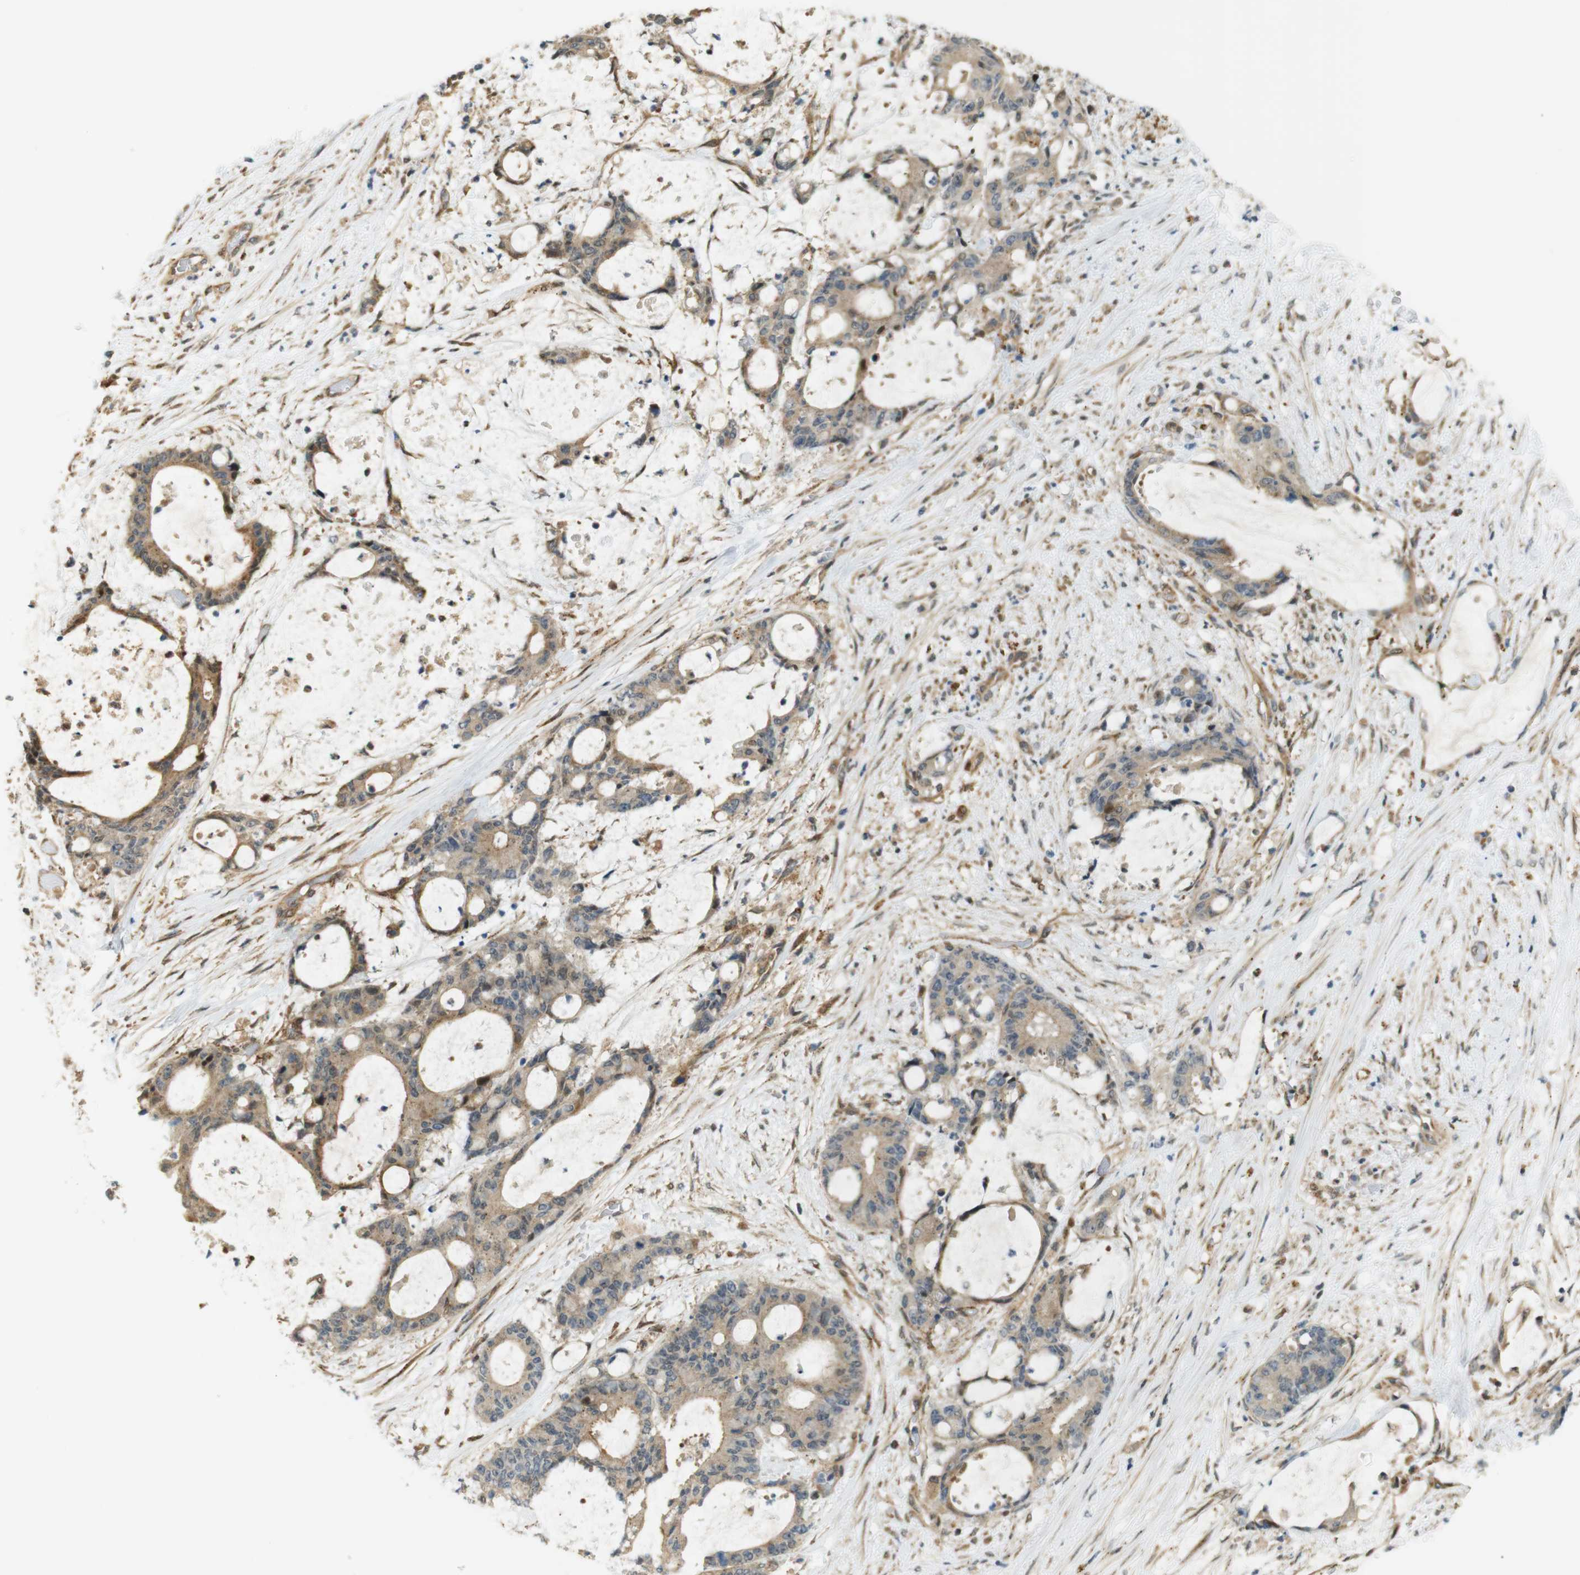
{"staining": {"intensity": "weak", "quantity": ">75%", "location": "cytoplasmic/membranous"}, "tissue": "liver cancer", "cell_type": "Tumor cells", "image_type": "cancer", "snomed": [{"axis": "morphology", "description": "Cholangiocarcinoma"}, {"axis": "topography", "description": "Liver"}], "caption": "This is a histology image of IHC staining of cholangiocarcinoma (liver), which shows weak positivity in the cytoplasmic/membranous of tumor cells.", "gene": "TSPAN9", "patient": {"sex": "female", "age": 73}}